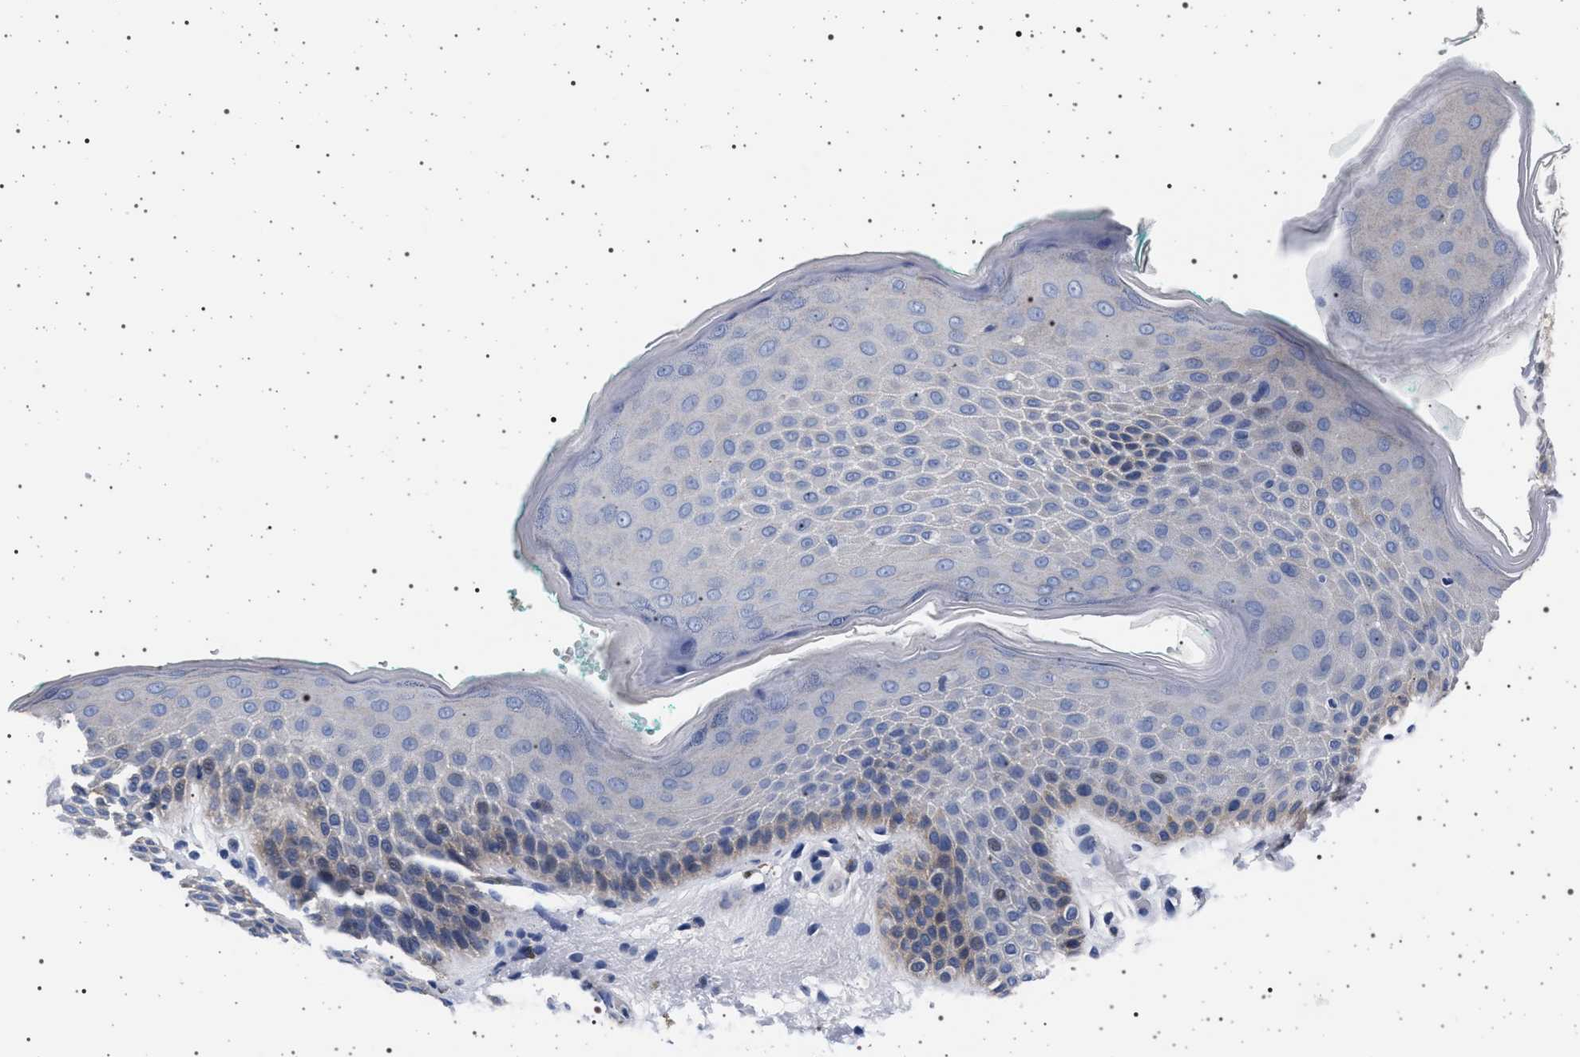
{"staining": {"intensity": "weak", "quantity": "<25%", "location": "cytoplasmic/membranous"}, "tissue": "skin", "cell_type": "Epidermal cells", "image_type": "normal", "snomed": [{"axis": "morphology", "description": "Normal tissue, NOS"}, {"axis": "topography", "description": "Anal"}], "caption": "Immunohistochemistry photomicrograph of benign skin: human skin stained with DAB (3,3'-diaminobenzidine) shows no significant protein positivity in epidermal cells.", "gene": "SLC9A1", "patient": {"sex": "male", "age": 74}}